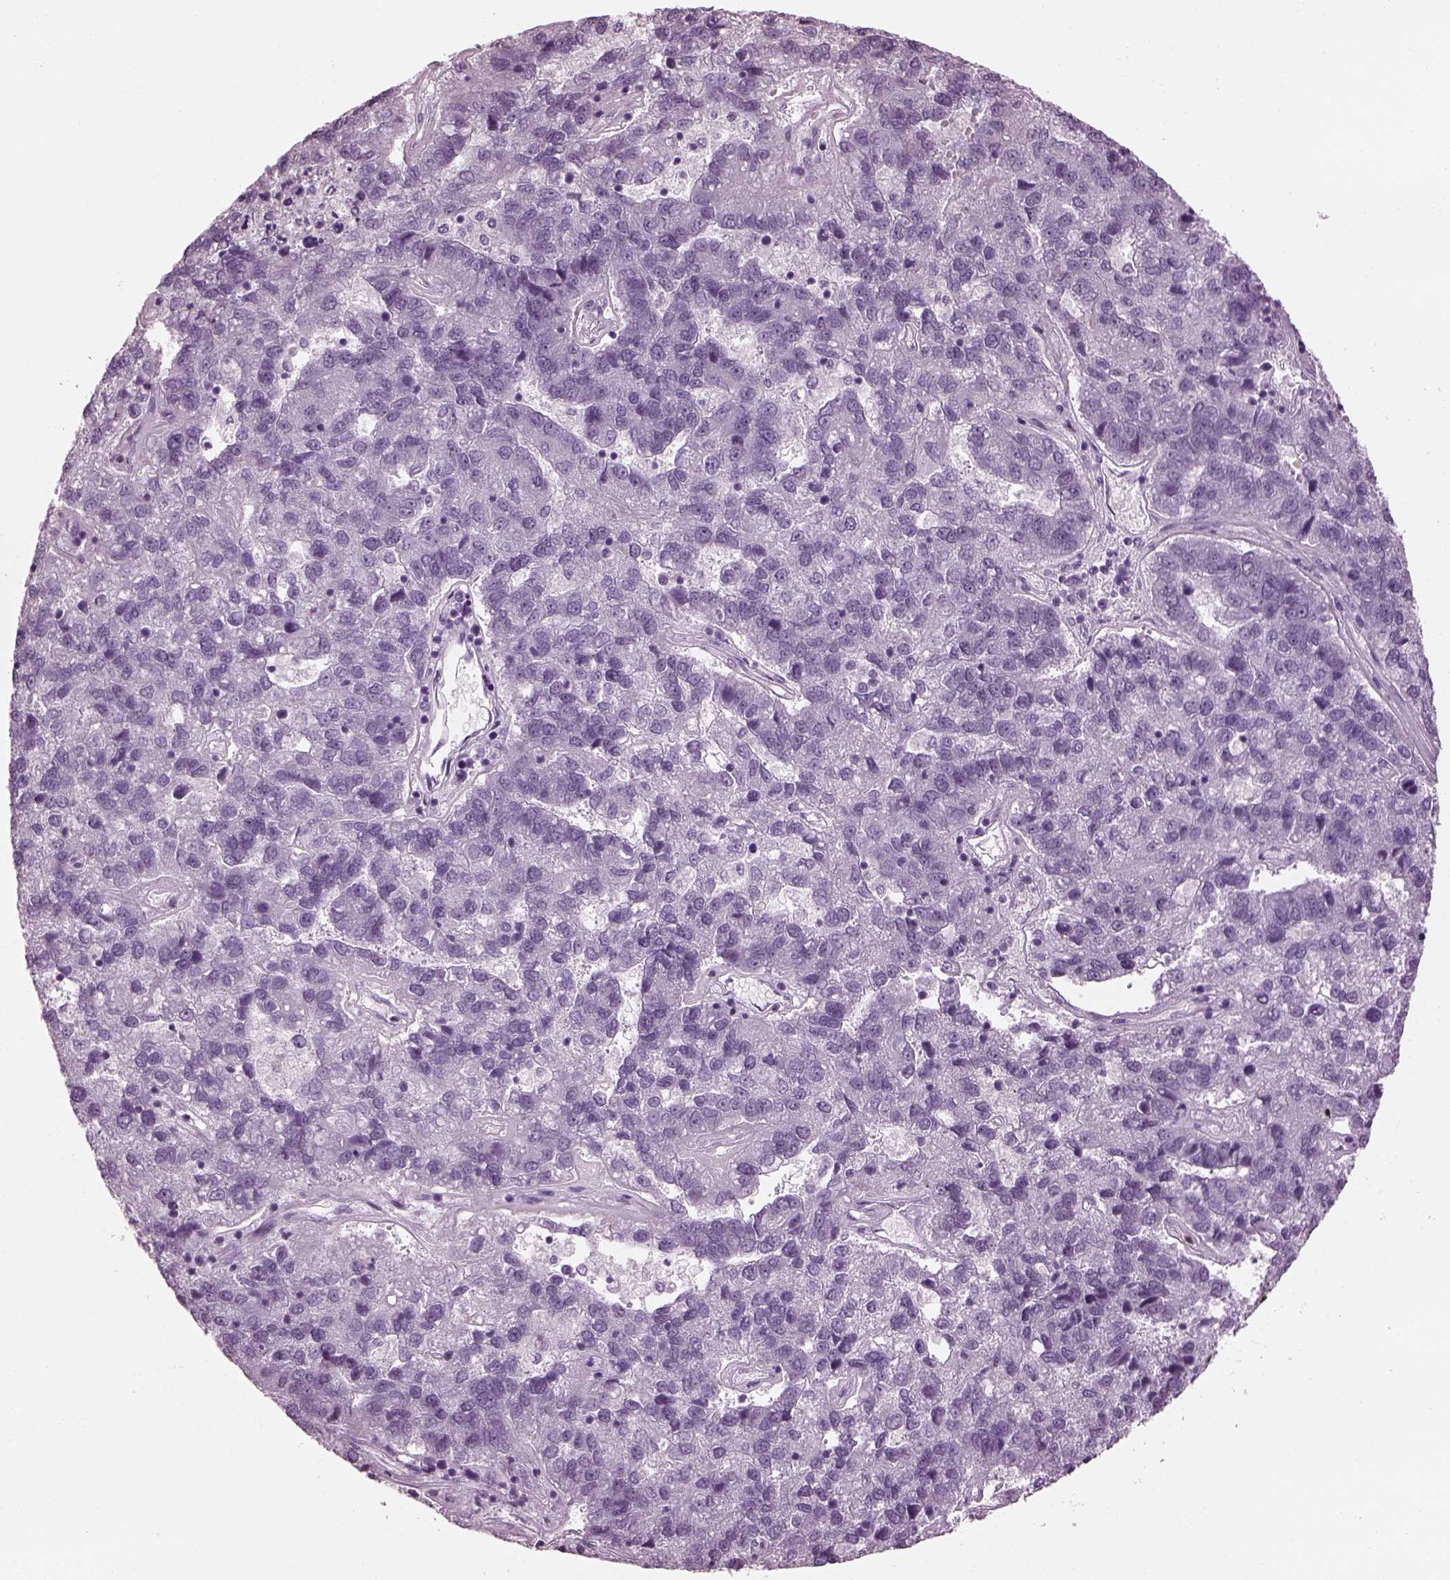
{"staining": {"intensity": "negative", "quantity": "none", "location": "none"}, "tissue": "pancreatic cancer", "cell_type": "Tumor cells", "image_type": "cancer", "snomed": [{"axis": "morphology", "description": "Adenocarcinoma, NOS"}, {"axis": "topography", "description": "Pancreas"}], "caption": "Tumor cells are negative for brown protein staining in pancreatic adenocarcinoma. (IHC, brightfield microscopy, high magnification).", "gene": "ADGRG2", "patient": {"sex": "female", "age": 61}}